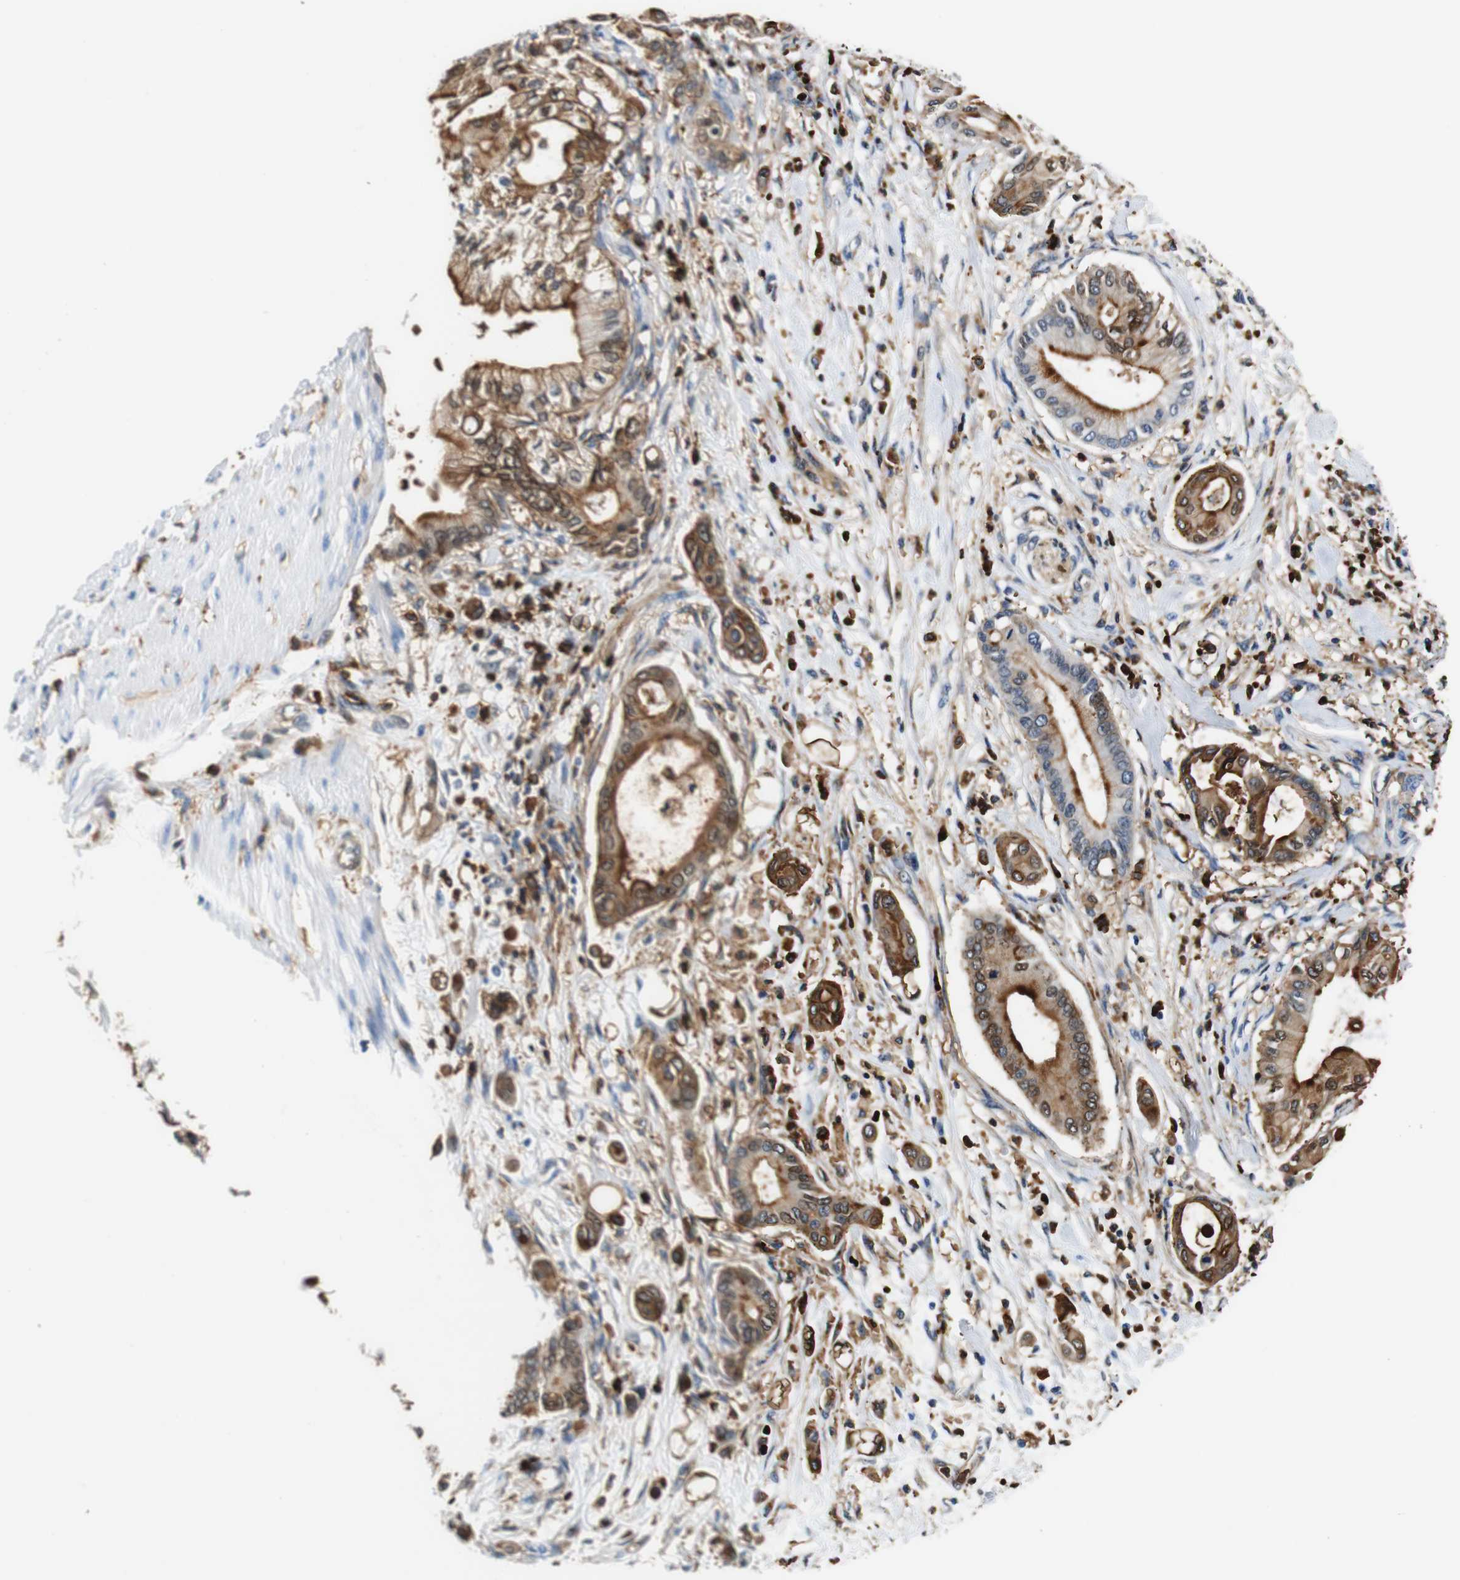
{"staining": {"intensity": "moderate", "quantity": ">75%", "location": "cytoplasmic/membranous"}, "tissue": "pancreatic cancer", "cell_type": "Tumor cells", "image_type": "cancer", "snomed": [{"axis": "morphology", "description": "Adenocarcinoma, NOS"}, {"axis": "morphology", "description": "Adenocarcinoma, metastatic, NOS"}, {"axis": "topography", "description": "Lymph node"}, {"axis": "topography", "description": "Pancreas"}, {"axis": "topography", "description": "Duodenum"}], "caption": "A brown stain shows moderate cytoplasmic/membranous expression of a protein in pancreatic adenocarcinoma tumor cells.", "gene": "ANXA1", "patient": {"sex": "female", "age": 64}}